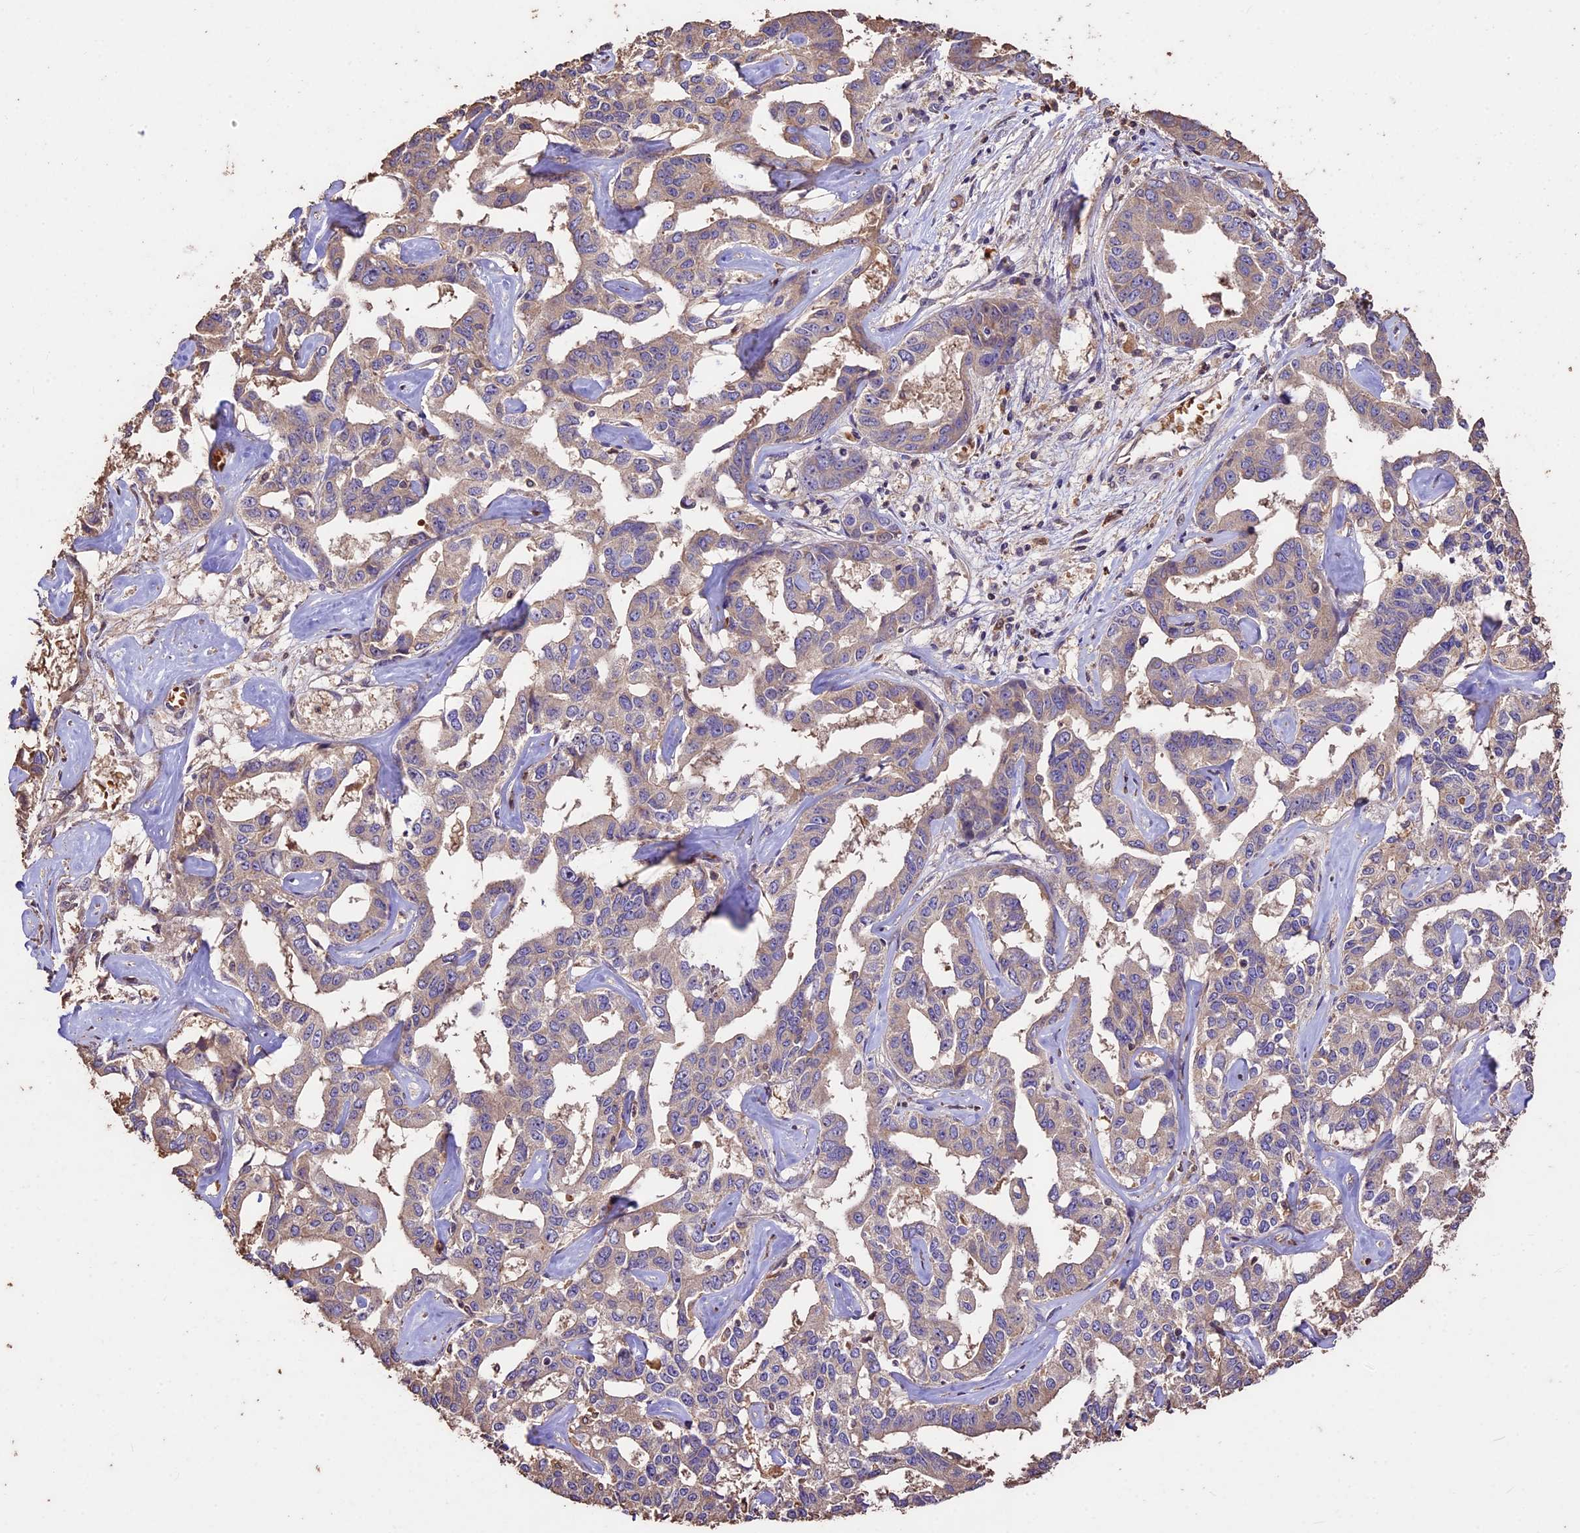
{"staining": {"intensity": "weak", "quantity": ">75%", "location": "cytoplasmic/membranous"}, "tissue": "liver cancer", "cell_type": "Tumor cells", "image_type": "cancer", "snomed": [{"axis": "morphology", "description": "Cholangiocarcinoma"}, {"axis": "topography", "description": "Liver"}], "caption": "Liver cancer (cholangiocarcinoma) stained with DAB IHC demonstrates low levels of weak cytoplasmic/membranous staining in about >75% of tumor cells. The staining is performed using DAB brown chromogen to label protein expression. The nuclei are counter-stained blue using hematoxylin.", "gene": "CRLF1", "patient": {"sex": "male", "age": 59}}